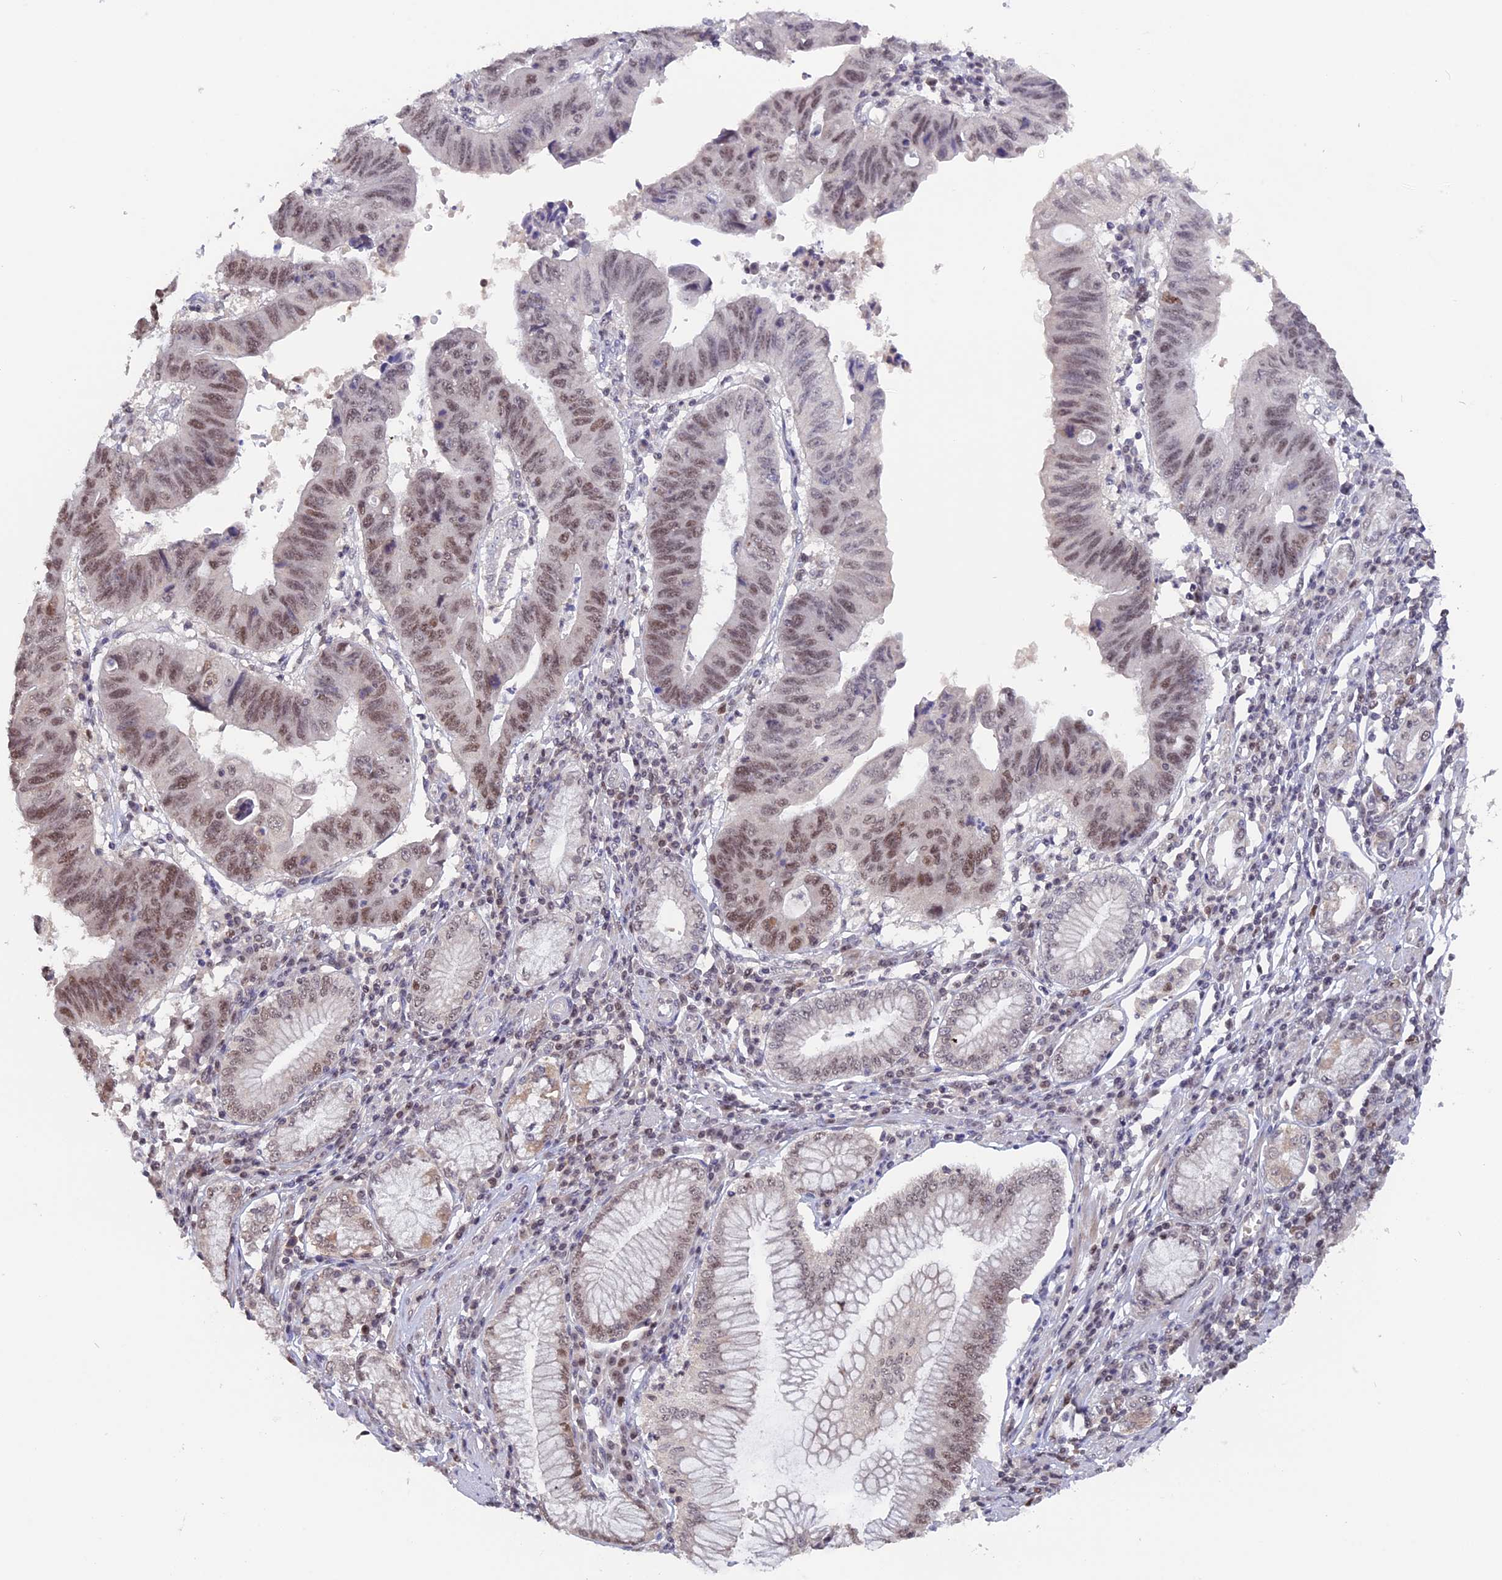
{"staining": {"intensity": "moderate", "quantity": "25%-75%", "location": "nuclear"}, "tissue": "stomach cancer", "cell_type": "Tumor cells", "image_type": "cancer", "snomed": [{"axis": "morphology", "description": "Adenocarcinoma, NOS"}, {"axis": "topography", "description": "Stomach"}], "caption": "A brown stain shows moderate nuclear positivity of a protein in human stomach adenocarcinoma tumor cells.", "gene": "RFC5", "patient": {"sex": "male", "age": 59}}